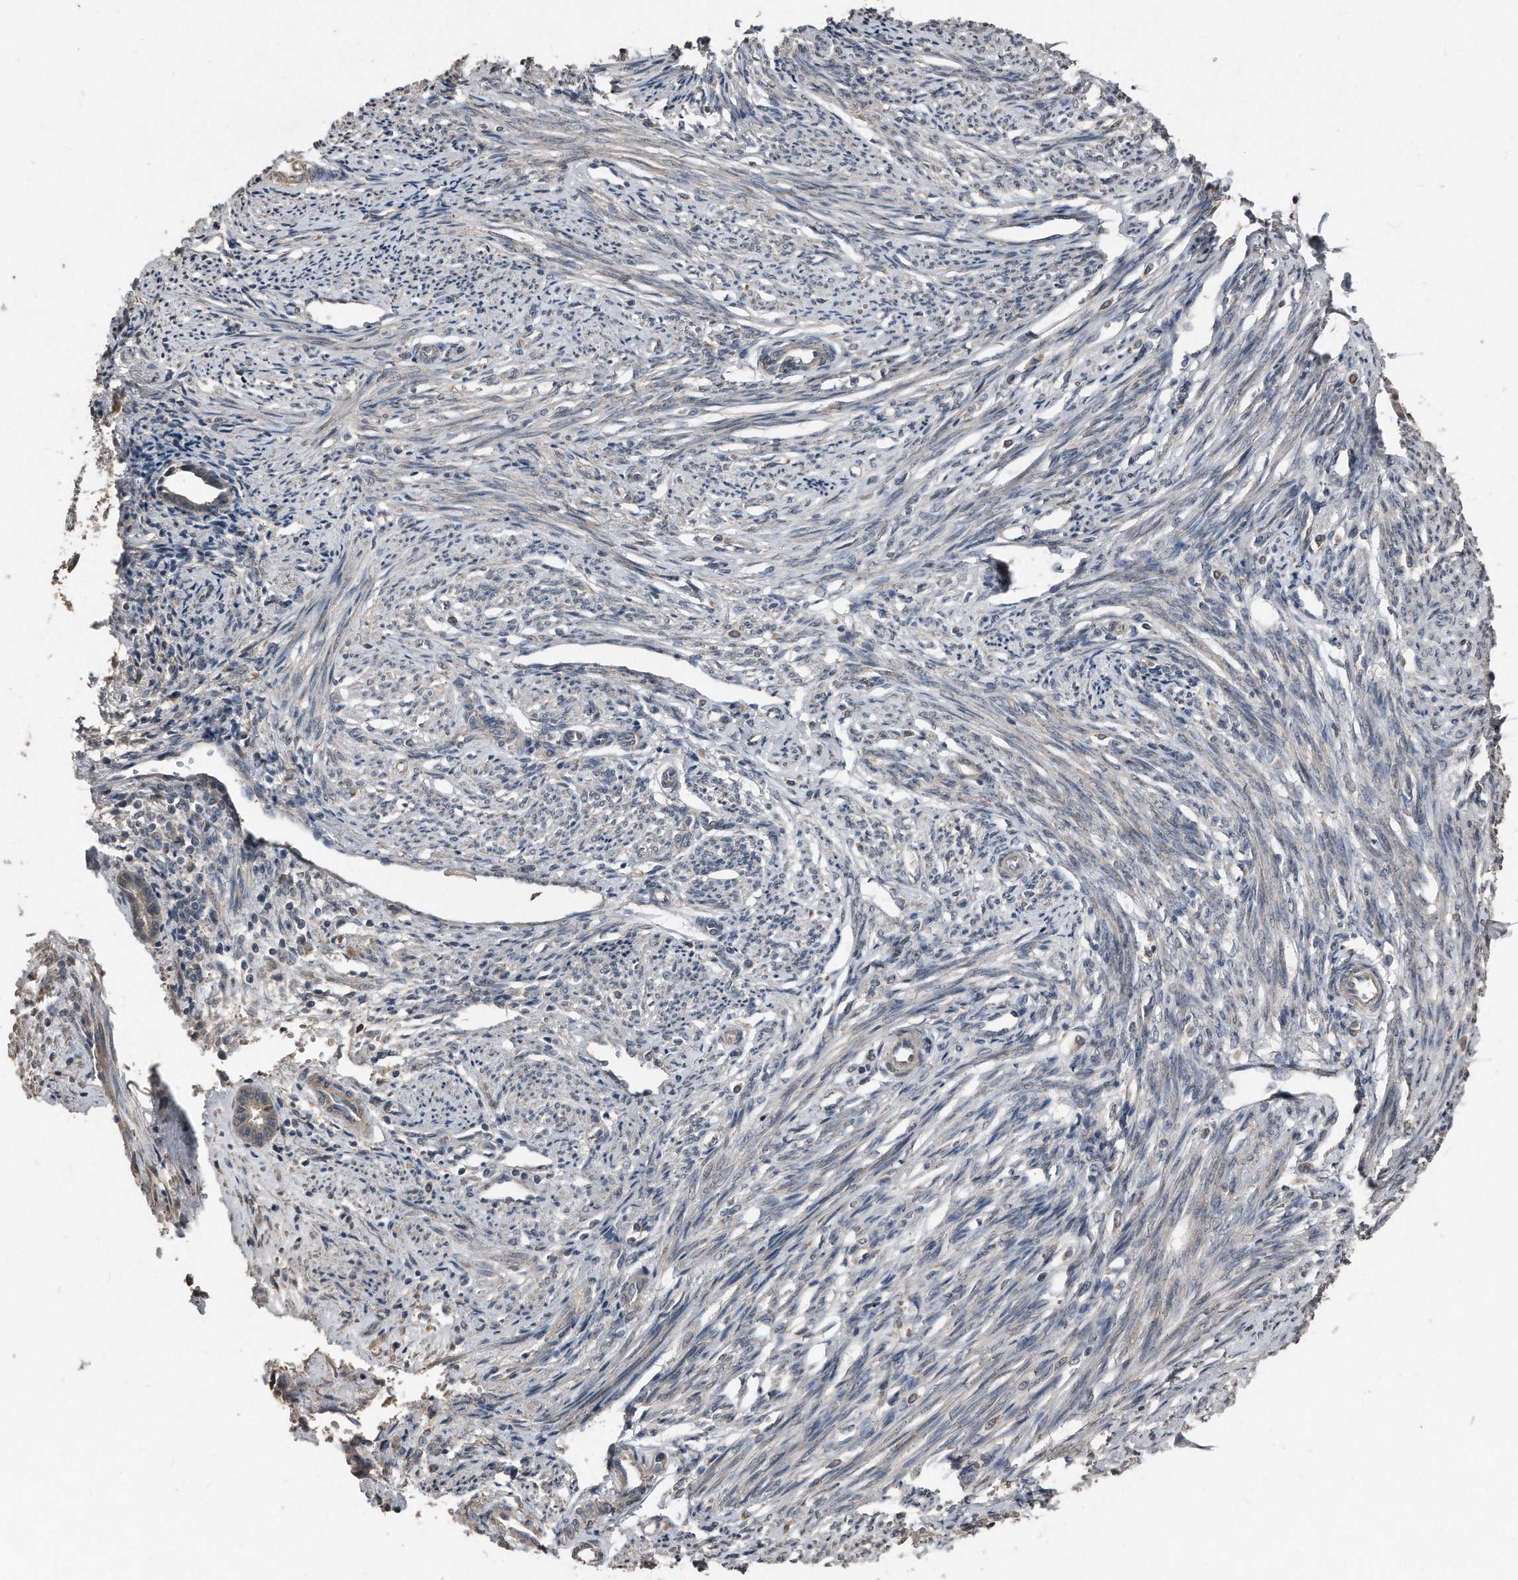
{"staining": {"intensity": "negative", "quantity": "none", "location": "none"}, "tissue": "endometrium", "cell_type": "Cells in endometrial stroma", "image_type": "normal", "snomed": [{"axis": "morphology", "description": "Normal tissue, NOS"}, {"axis": "topography", "description": "Endometrium"}], "caption": "Benign endometrium was stained to show a protein in brown. There is no significant staining in cells in endometrial stroma.", "gene": "ANKRD10", "patient": {"sex": "female", "age": 56}}